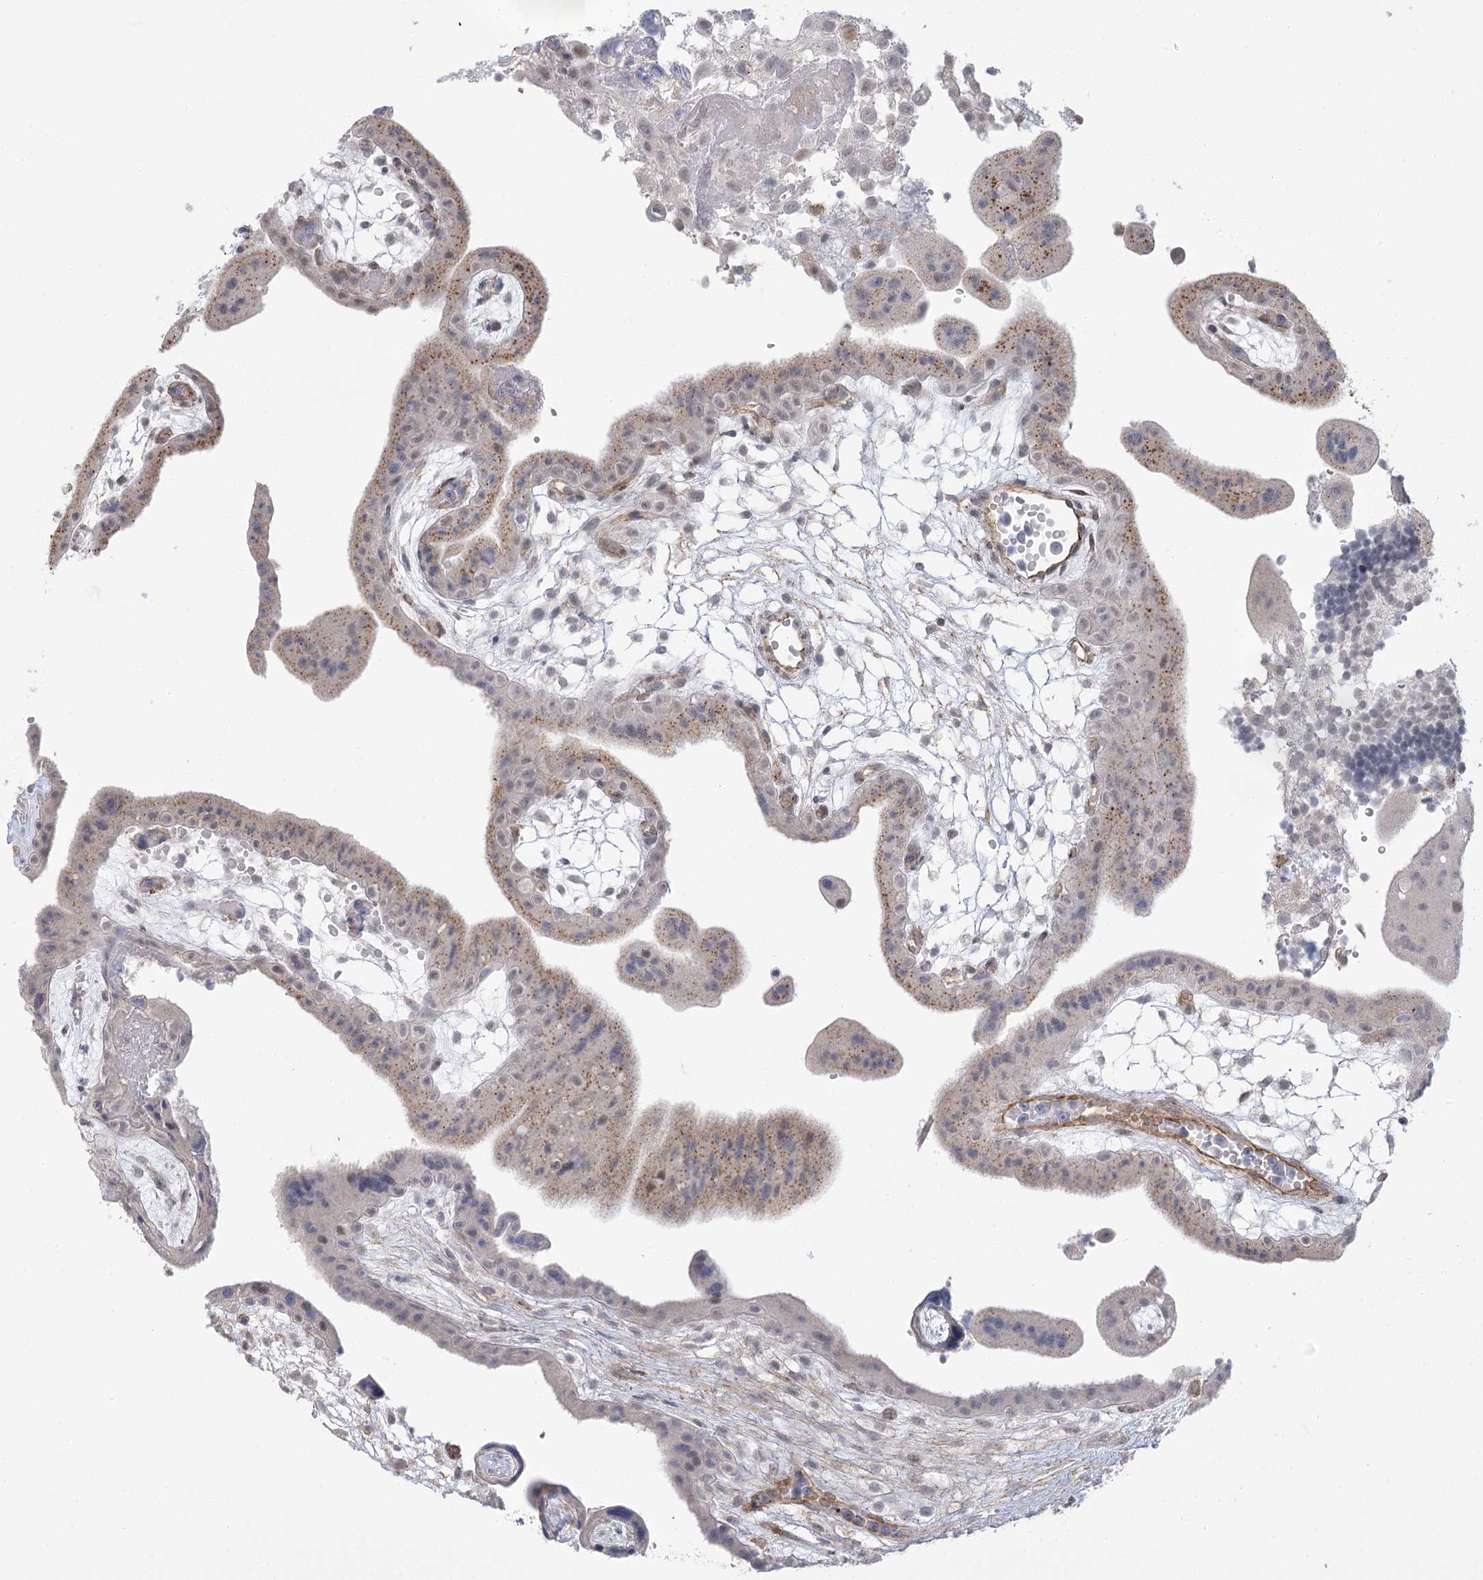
{"staining": {"intensity": "weak", "quantity": "25%-75%", "location": "cytoplasmic/membranous"}, "tissue": "placenta", "cell_type": "Trophoblastic cells", "image_type": "normal", "snomed": [{"axis": "morphology", "description": "Normal tissue, NOS"}, {"axis": "topography", "description": "Placenta"}], "caption": "DAB (3,3'-diaminobenzidine) immunohistochemical staining of benign human placenta displays weak cytoplasmic/membranous protein expression in about 25%-75% of trophoblastic cells. Nuclei are stained in blue.", "gene": "AMTN", "patient": {"sex": "female", "age": 18}}